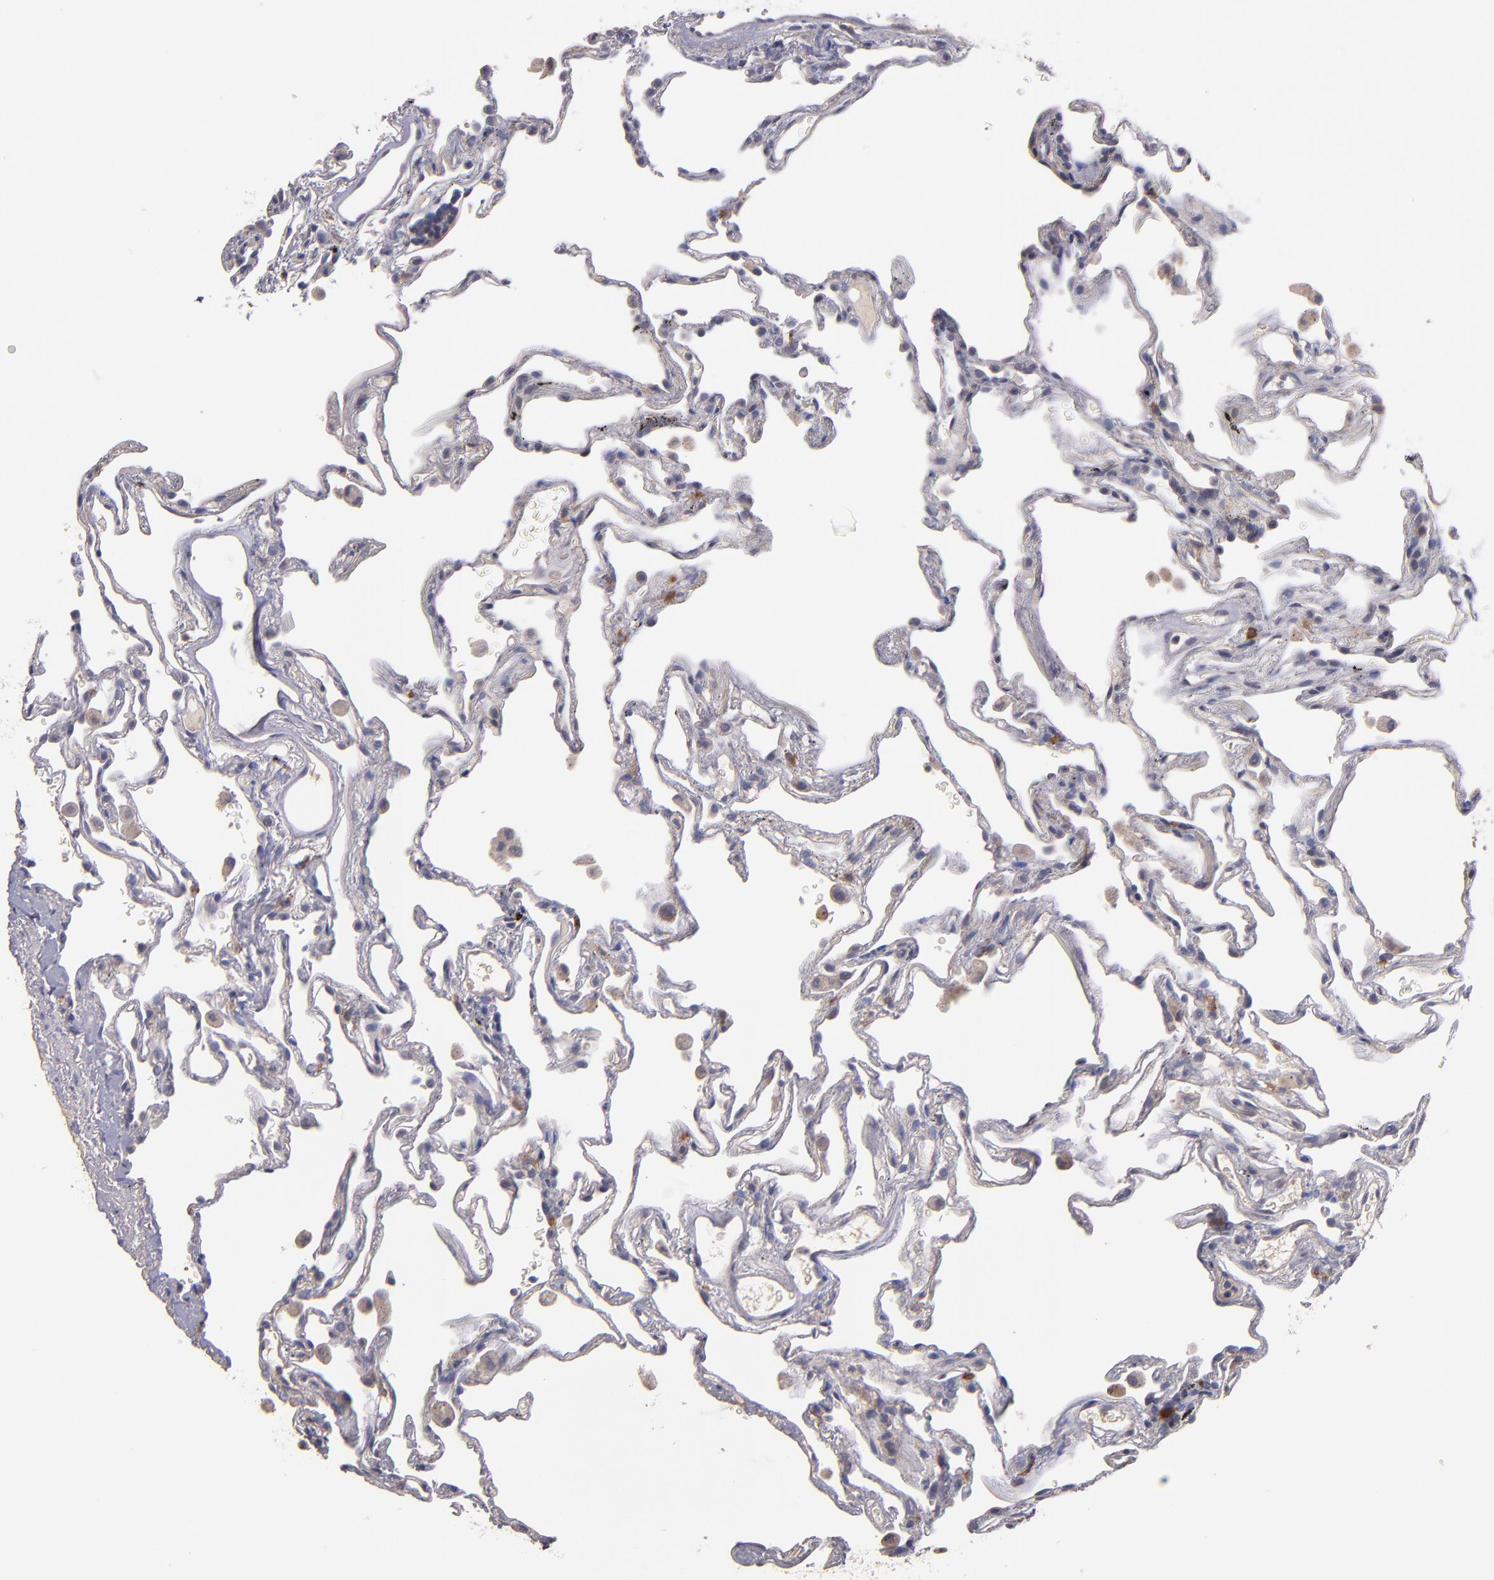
{"staining": {"intensity": "negative", "quantity": "none", "location": "none"}, "tissue": "lung", "cell_type": "Alveolar cells", "image_type": "normal", "snomed": [{"axis": "morphology", "description": "Normal tissue, NOS"}, {"axis": "morphology", "description": "Inflammation, NOS"}, {"axis": "topography", "description": "Lung"}], "caption": "High magnification brightfield microscopy of normal lung stained with DAB (brown) and counterstained with hematoxylin (blue): alveolar cells show no significant staining.", "gene": "MAGEE1", "patient": {"sex": "male", "age": 69}}